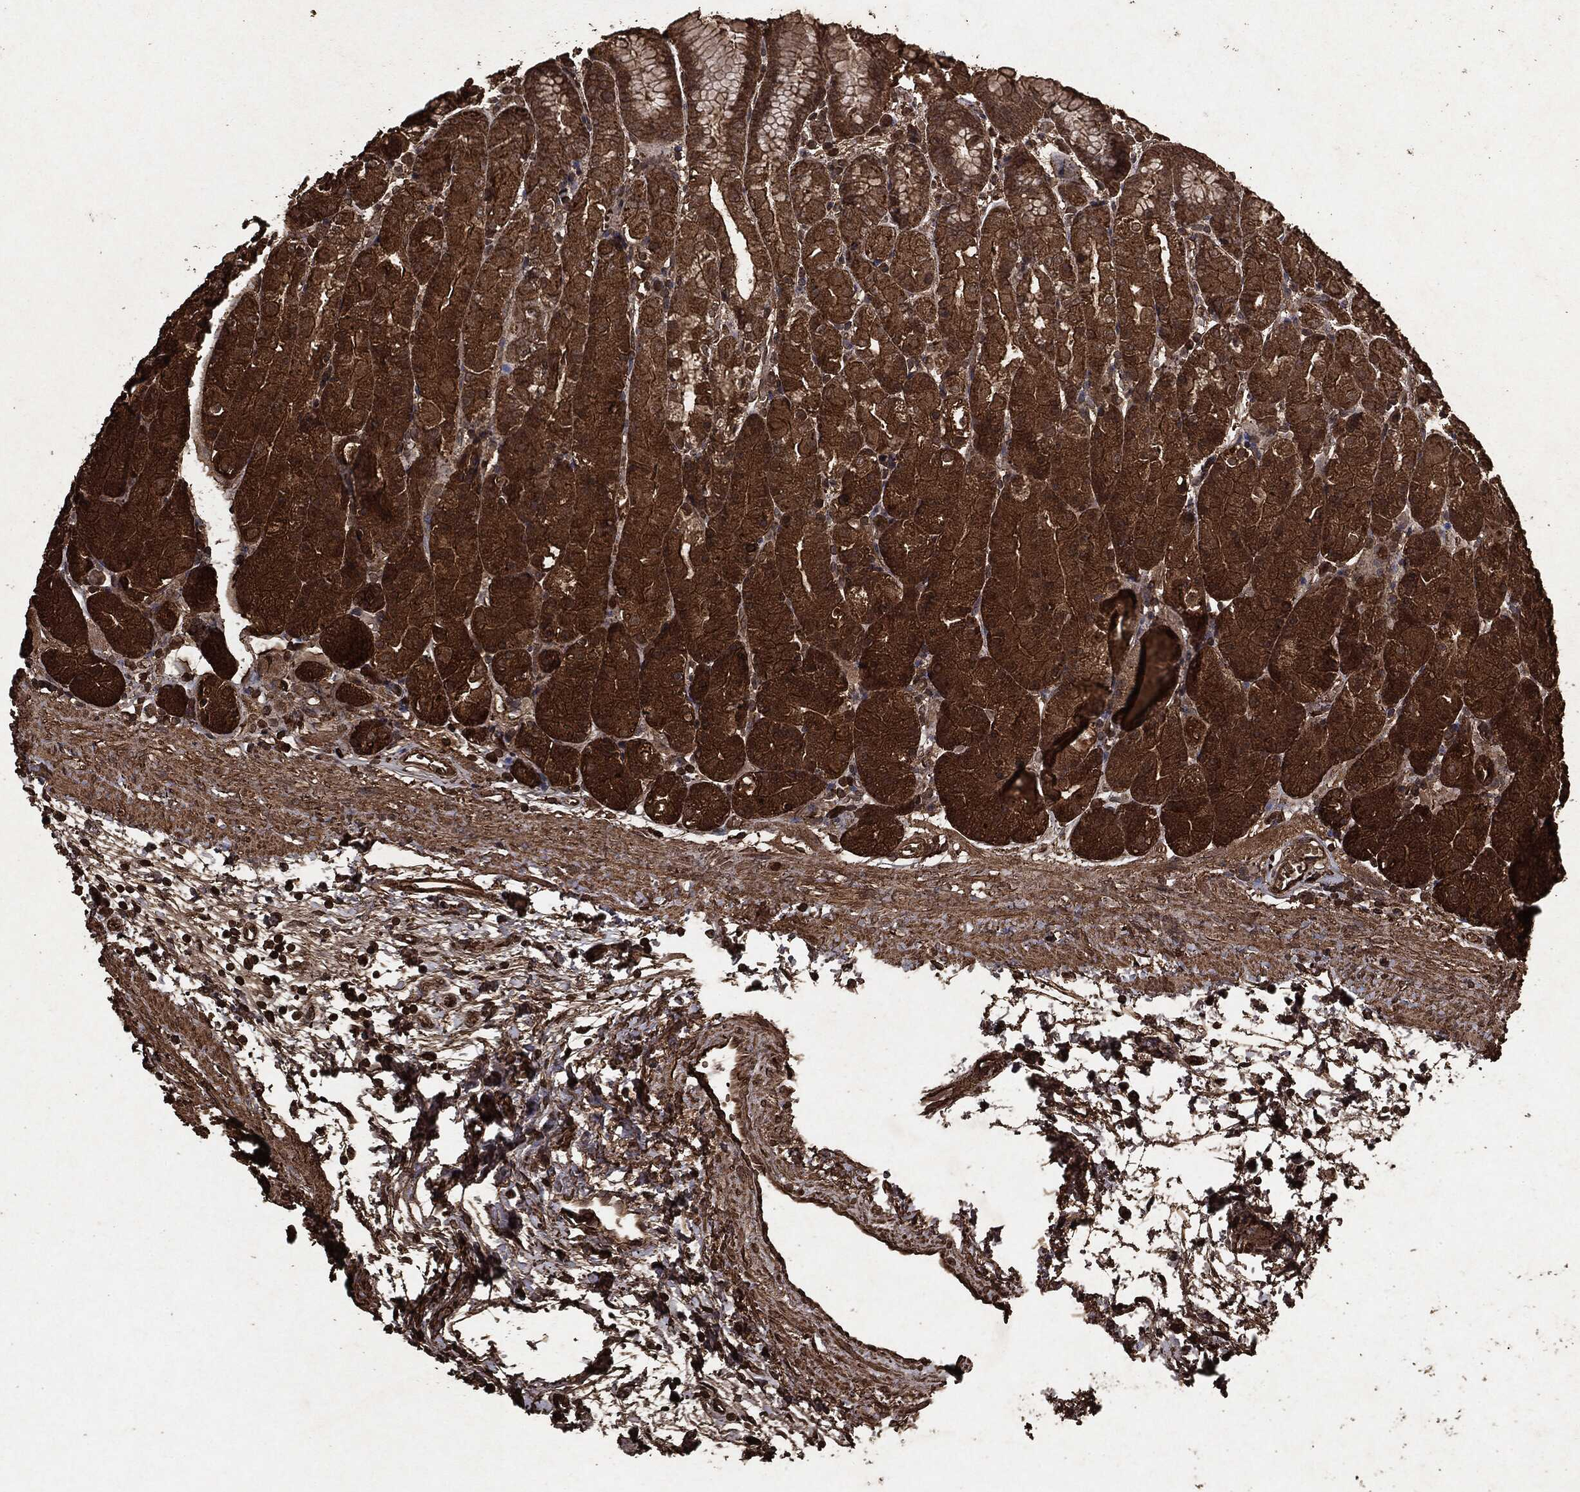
{"staining": {"intensity": "strong", "quantity": ">75%", "location": "cytoplasmic/membranous"}, "tissue": "stomach", "cell_type": "Glandular cells", "image_type": "normal", "snomed": [{"axis": "morphology", "description": "Normal tissue, NOS"}, {"axis": "morphology", "description": "Adenocarcinoma, NOS"}, {"axis": "topography", "description": "Stomach"}], "caption": "Glandular cells display high levels of strong cytoplasmic/membranous staining in about >75% of cells in normal human stomach.", "gene": "ARAF", "patient": {"sex": "female", "age": 81}}